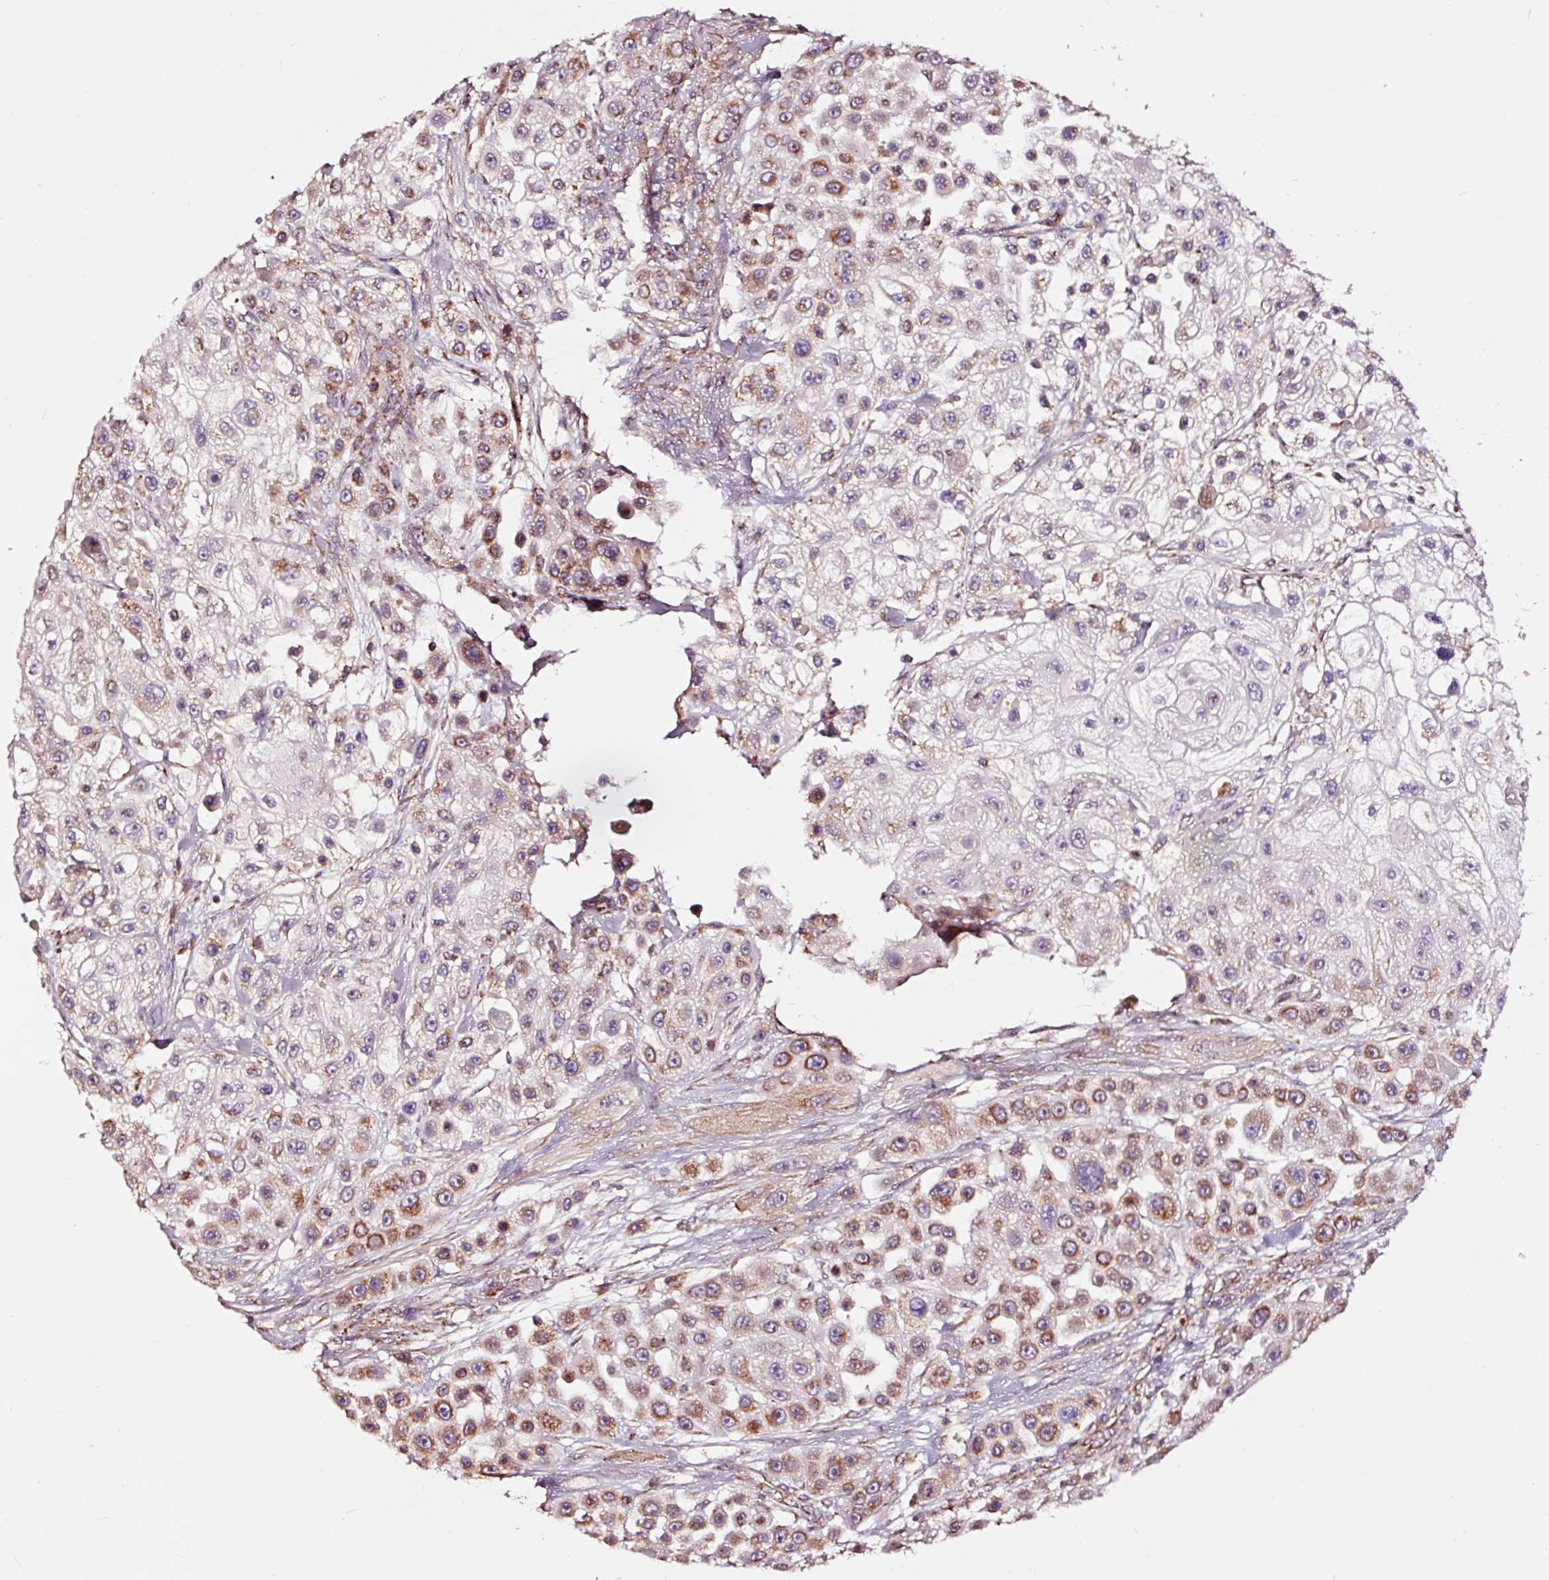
{"staining": {"intensity": "moderate", "quantity": ">75%", "location": "cytoplasmic/membranous"}, "tissue": "skin cancer", "cell_type": "Tumor cells", "image_type": "cancer", "snomed": [{"axis": "morphology", "description": "Squamous cell carcinoma, NOS"}, {"axis": "topography", "description": "Skin"}], "caption": "Approximately >75% of tumor cells in human skin cancer show moderate cytoplasmic/membranous protein expression as visualized by brown immunohistochemical staining.", "gene": "TPM1", "patient": {"sex": "male", "age": 67}}